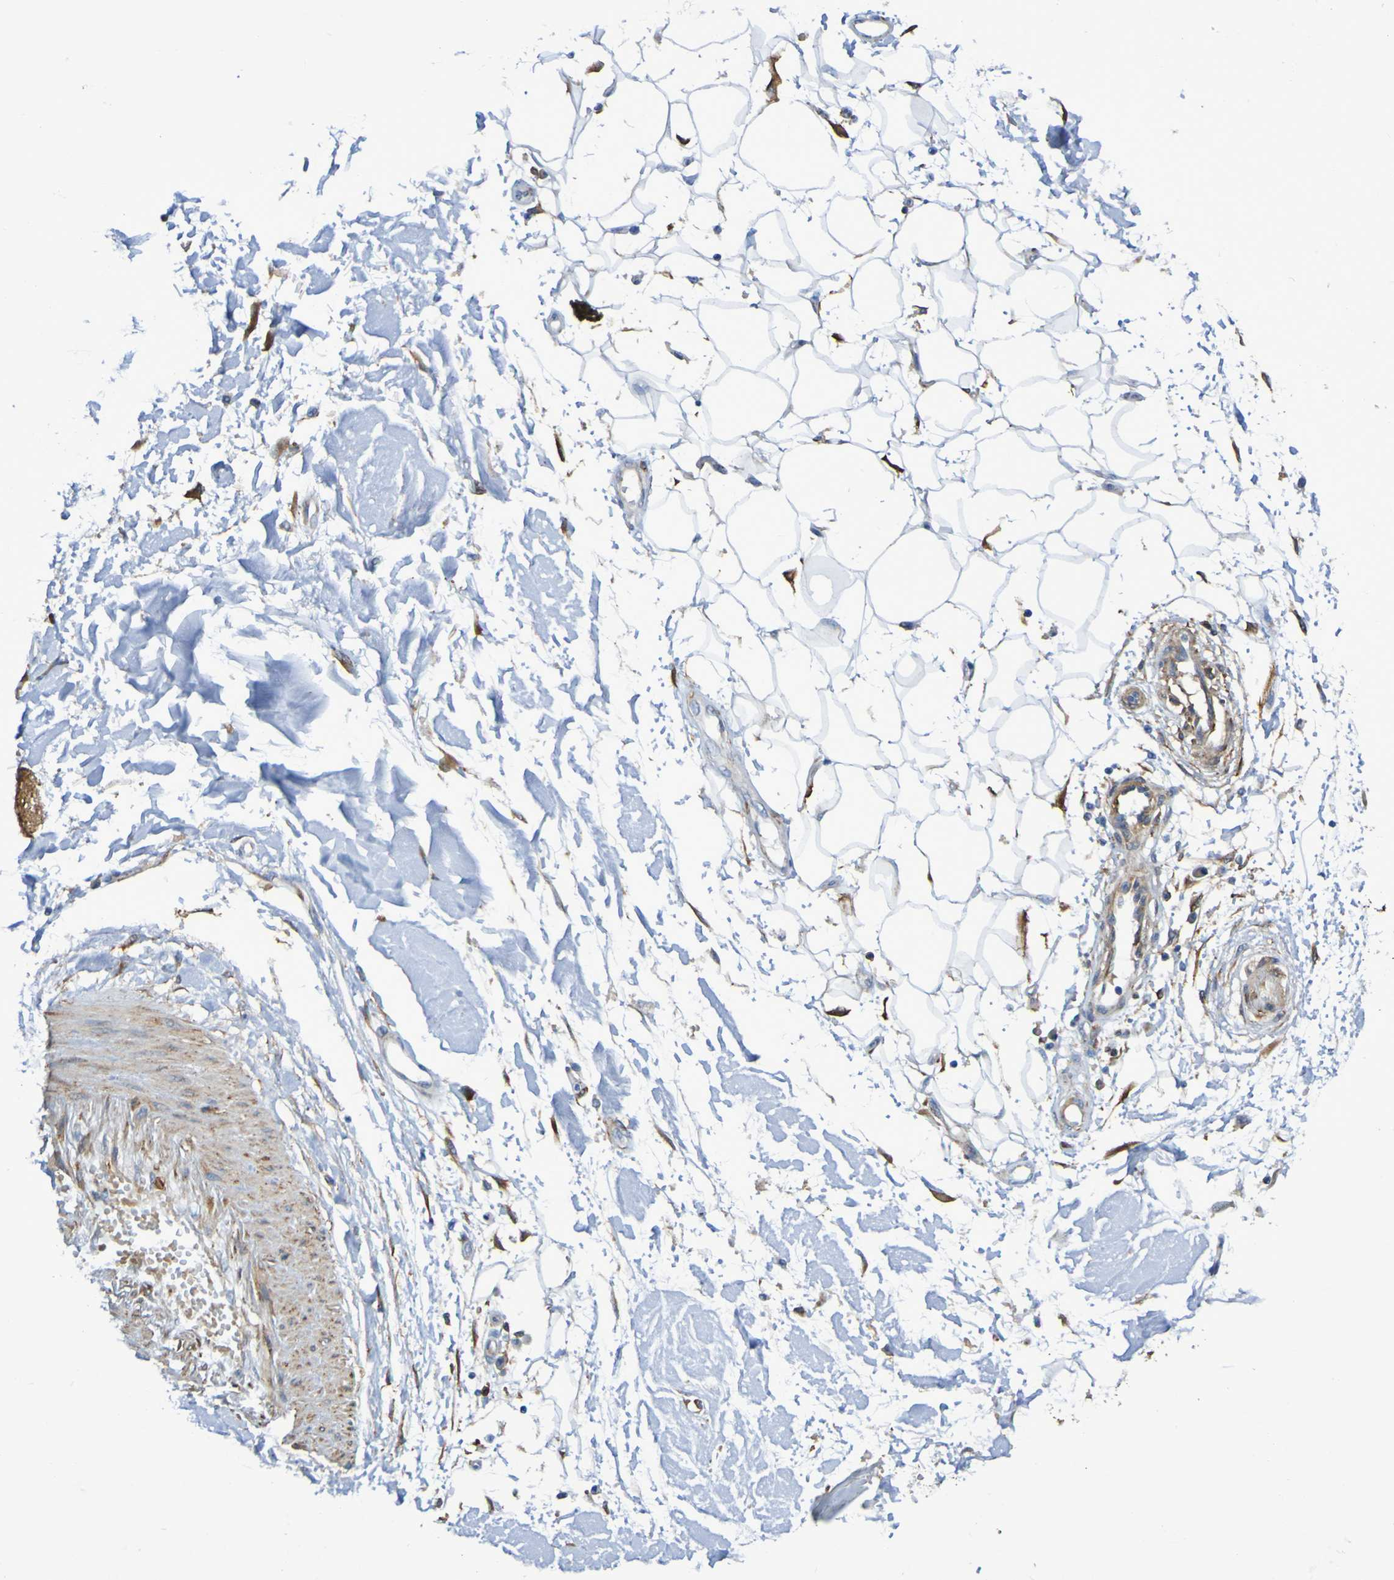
{"staining": {"intensity": "negative", "quantity": "none", "location": "none"}, "tissue": "adipose tissue", "cell_type": "Adipocytes", "image_type": "normal", "snomed": [{"axis": "morphology", "description": "Squamous cell carcinoma, NOS"}, {"axis": "topography", "description": "Skin"}], "caption": "The histopathology image displays no staining of adipocytes in benign adipose tissue.", "gene": "SCRG1", "patient": {"sex": "male", "age": 83}}